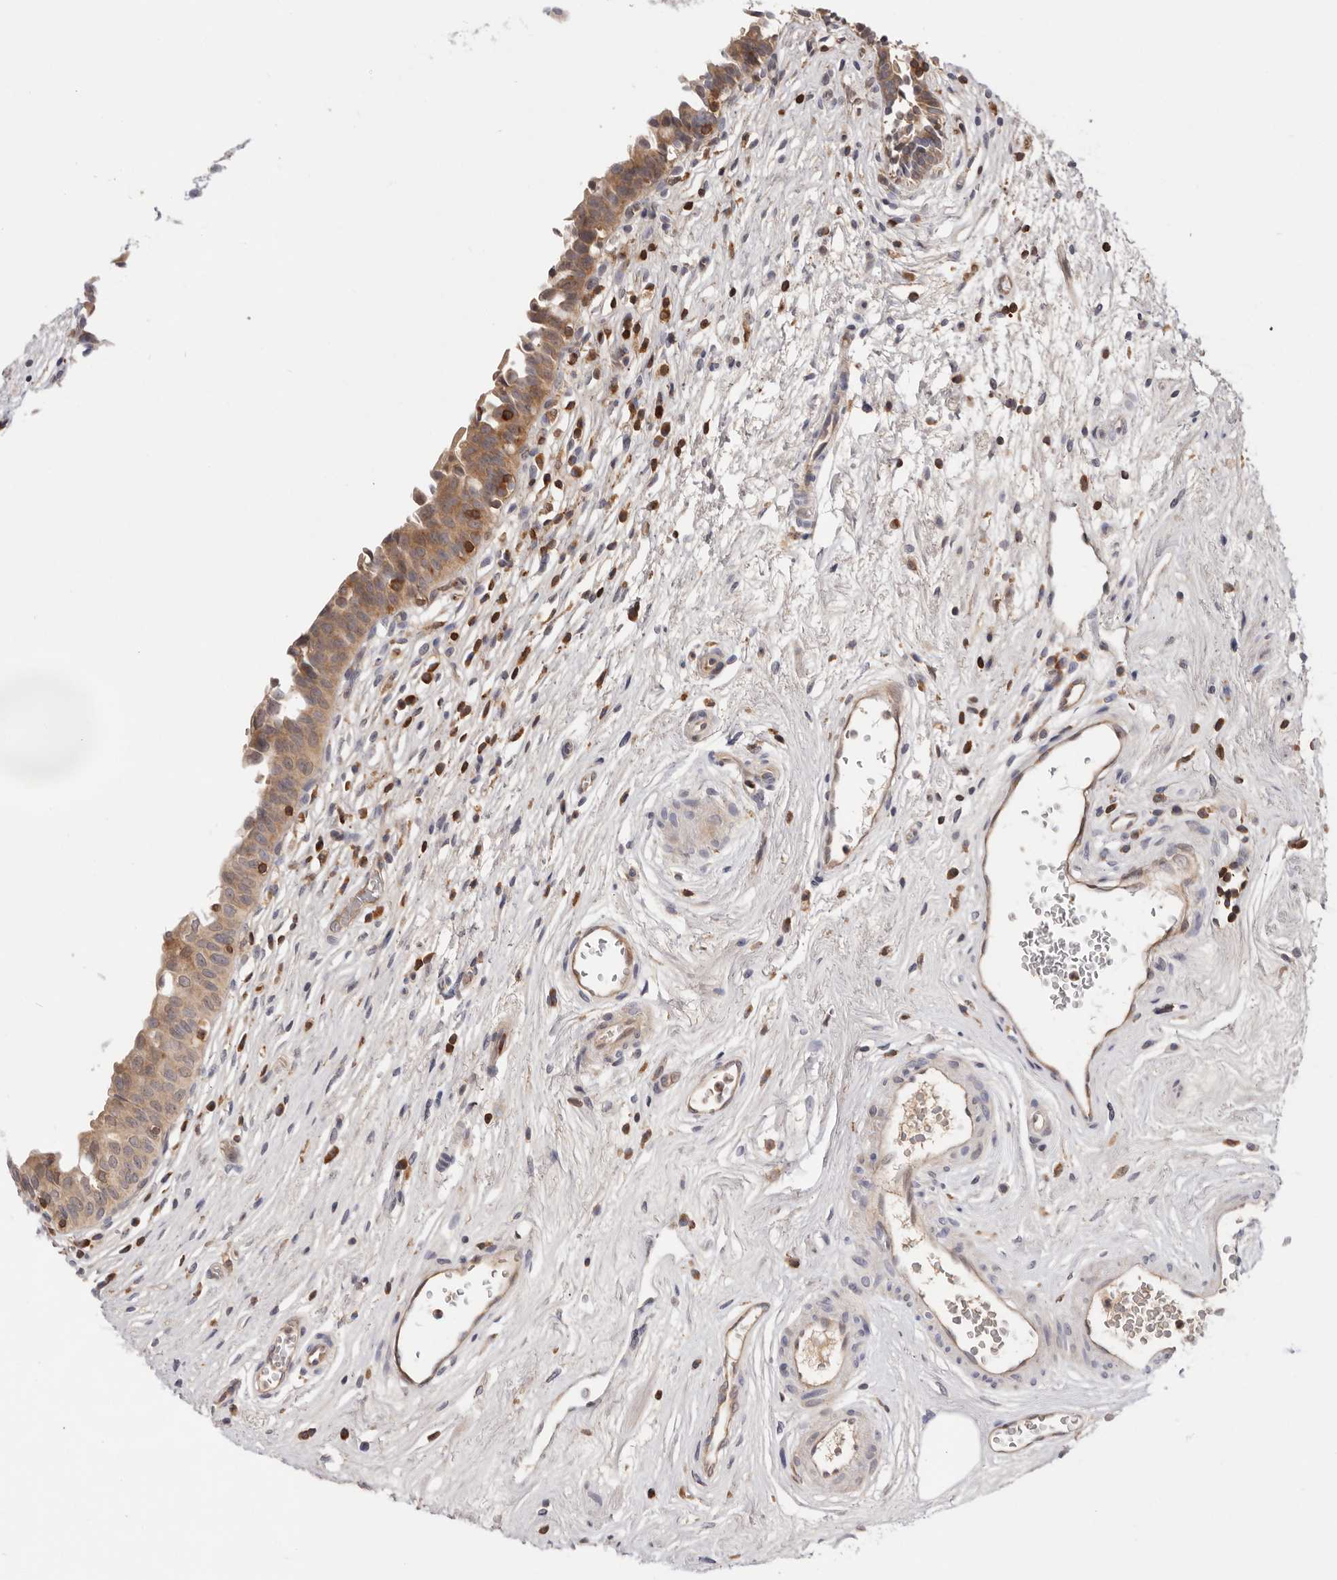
{"staining": {"intensity": "strong", "quantity": "25%-75%", "location": "cytoplasmic/membranous"}, "tissue": "urinary bladder", "cell_type": "Urothelial cells", "image_type": "normal", "snomed": [{"axis": "morphology", "description": "Normal tissue, NOS"}, {"axis": "topography", "description": "Urinary bladder"}], "caption": "A brown stain labels strong cytoplasmic/membranous positivity of a protein in urothelial cells of unremarkable urinary bladder.", "gene": "RNF213", "patient": {"sex": "male", "age": 83}}